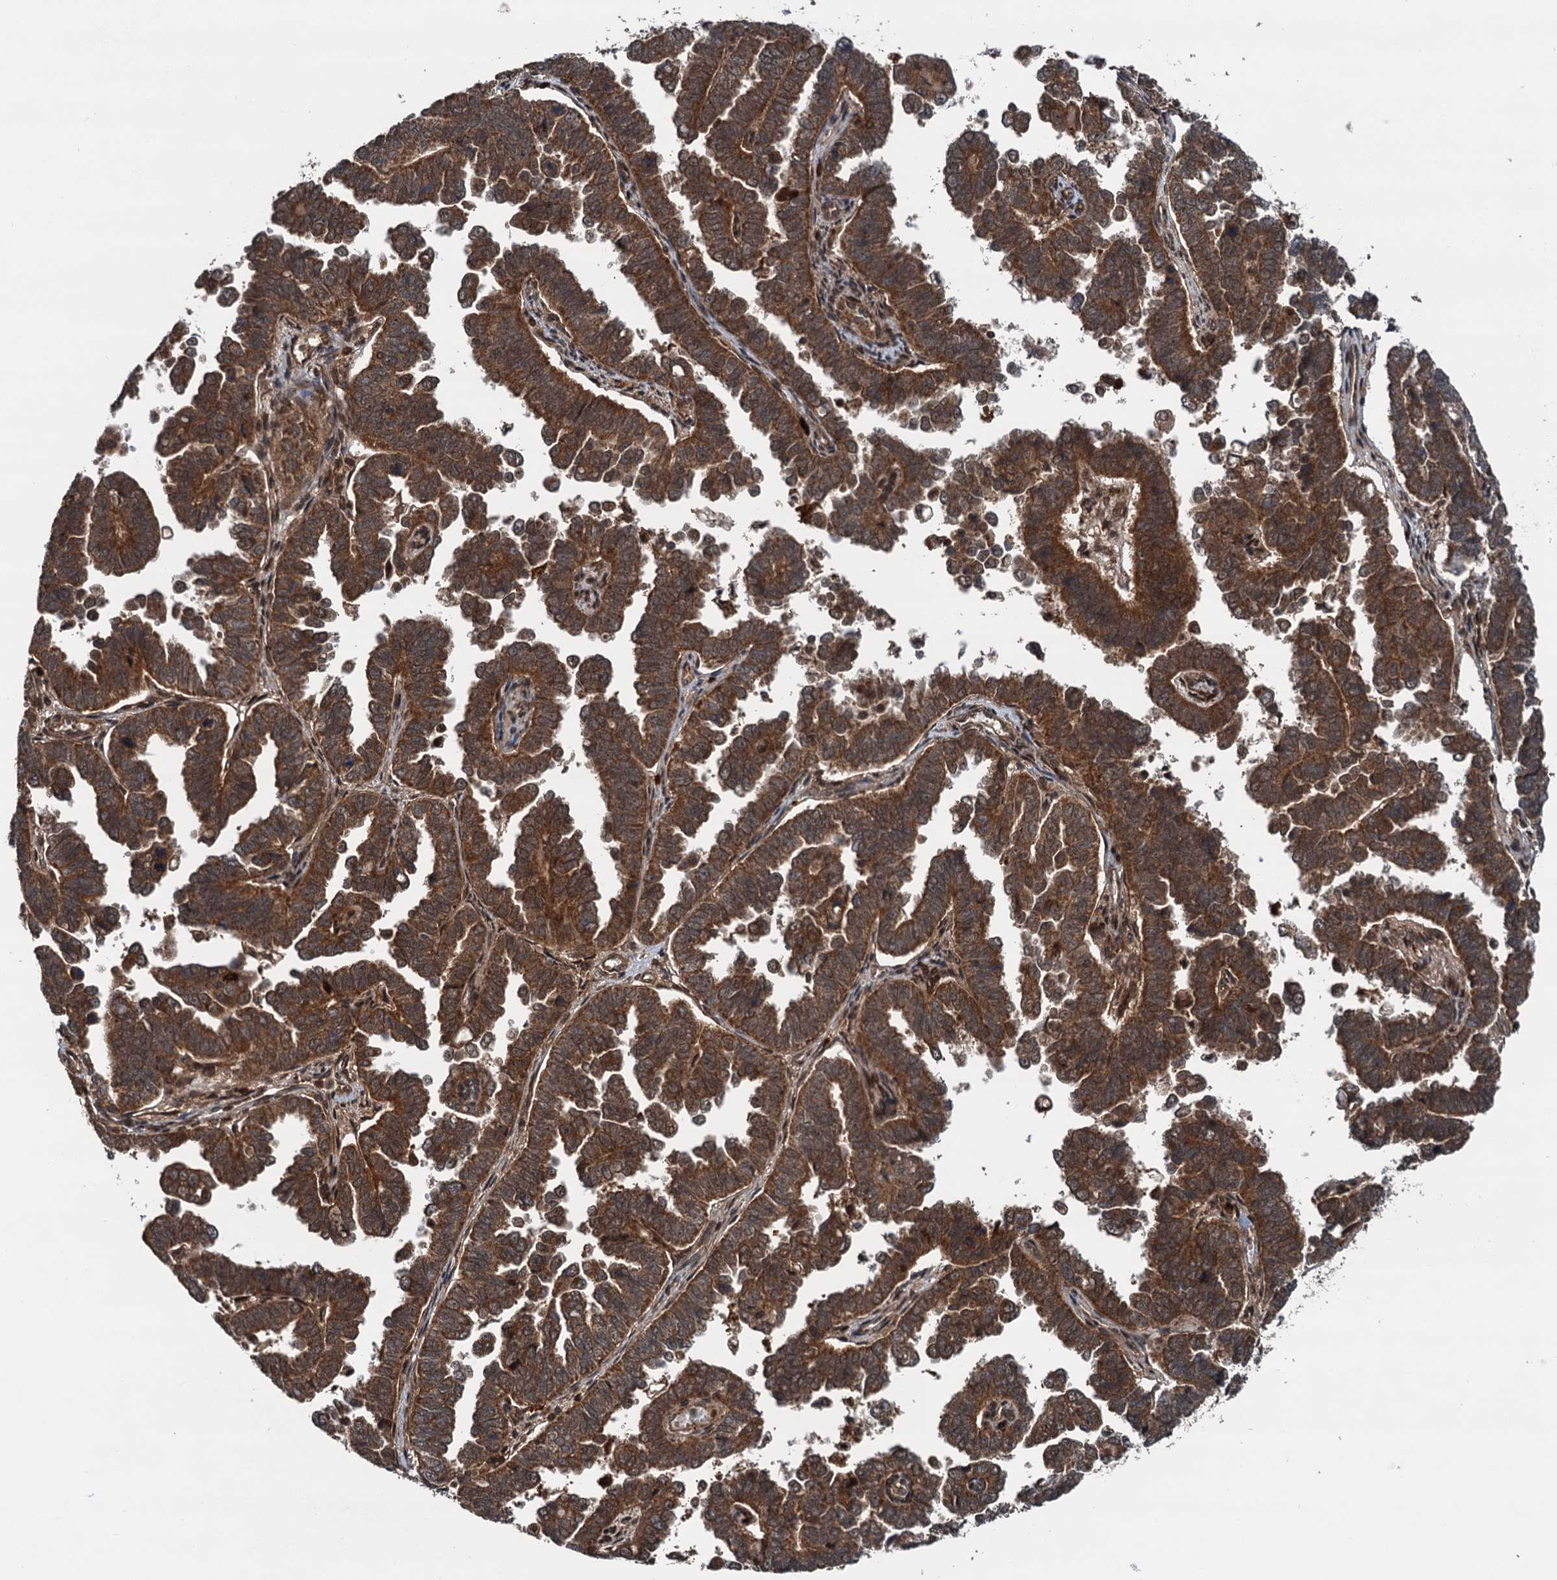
{"staining": {"intensity": "moderate", "quantity": ">75%", "location": "cytoplasmic/membranous"}, "tissue": "endometrial cancer", "cell_type": "Tumor cells", "image_type": "cancer", "snomed": [{"axis": "morphology", "description": "Adenocarcinoma, NOS"}, {"axis": "topography", "description": "Endometrium"}], "caption": "Protein staining exhibits moderate cytoplasmic/membranous staining in about >75% of tumor cells in adenocarcinoma (endometrial). The protein of interest is shown in brown color, while the nuclei are stained blue.", "gene": "STUB1", "patient": {"sex": "female", "age": 75}}